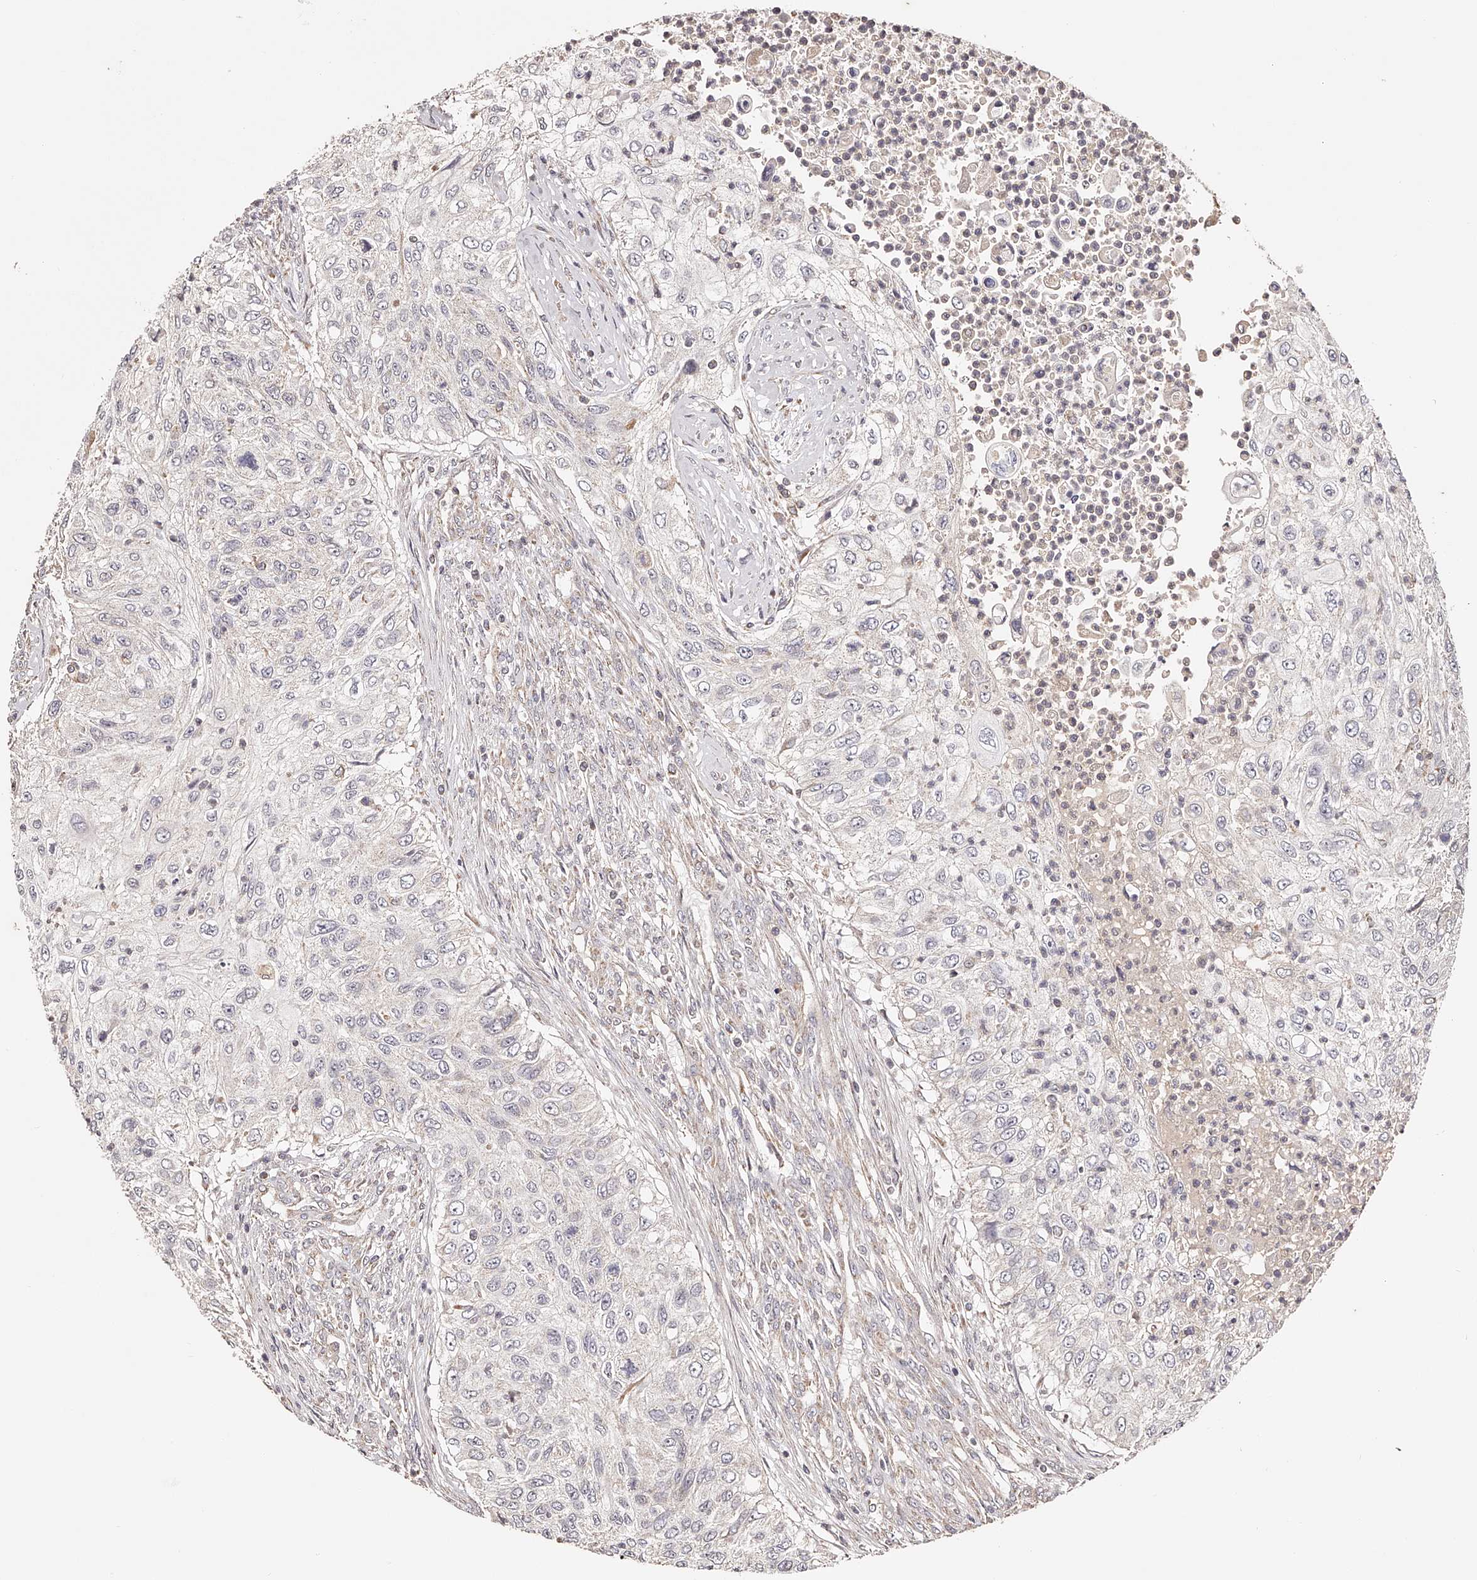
{"staining": {"intensity": "negative", "quantity": "none", "location": "none"}, "tissue": "urothelial cancer", "cell_type": "Tumor cells", "image_type": "cancer", "snomed": [{"axis": "morphology", "description": "Urothelial carcinoma, High grade"}, {"axis": "topography", "description": "Urinary bladder"}], "caption": "Immunohistochemistry (IHC) photomicrograph of neoplastic tissue: human urothelial carcinoma (high-grade) stained with DAB (3,3'-diaminobenzidine) demonstrates no significant protein staining in tumor cells.", "gene": "USP21", "patient": {"sex": "female", "age": 60}}